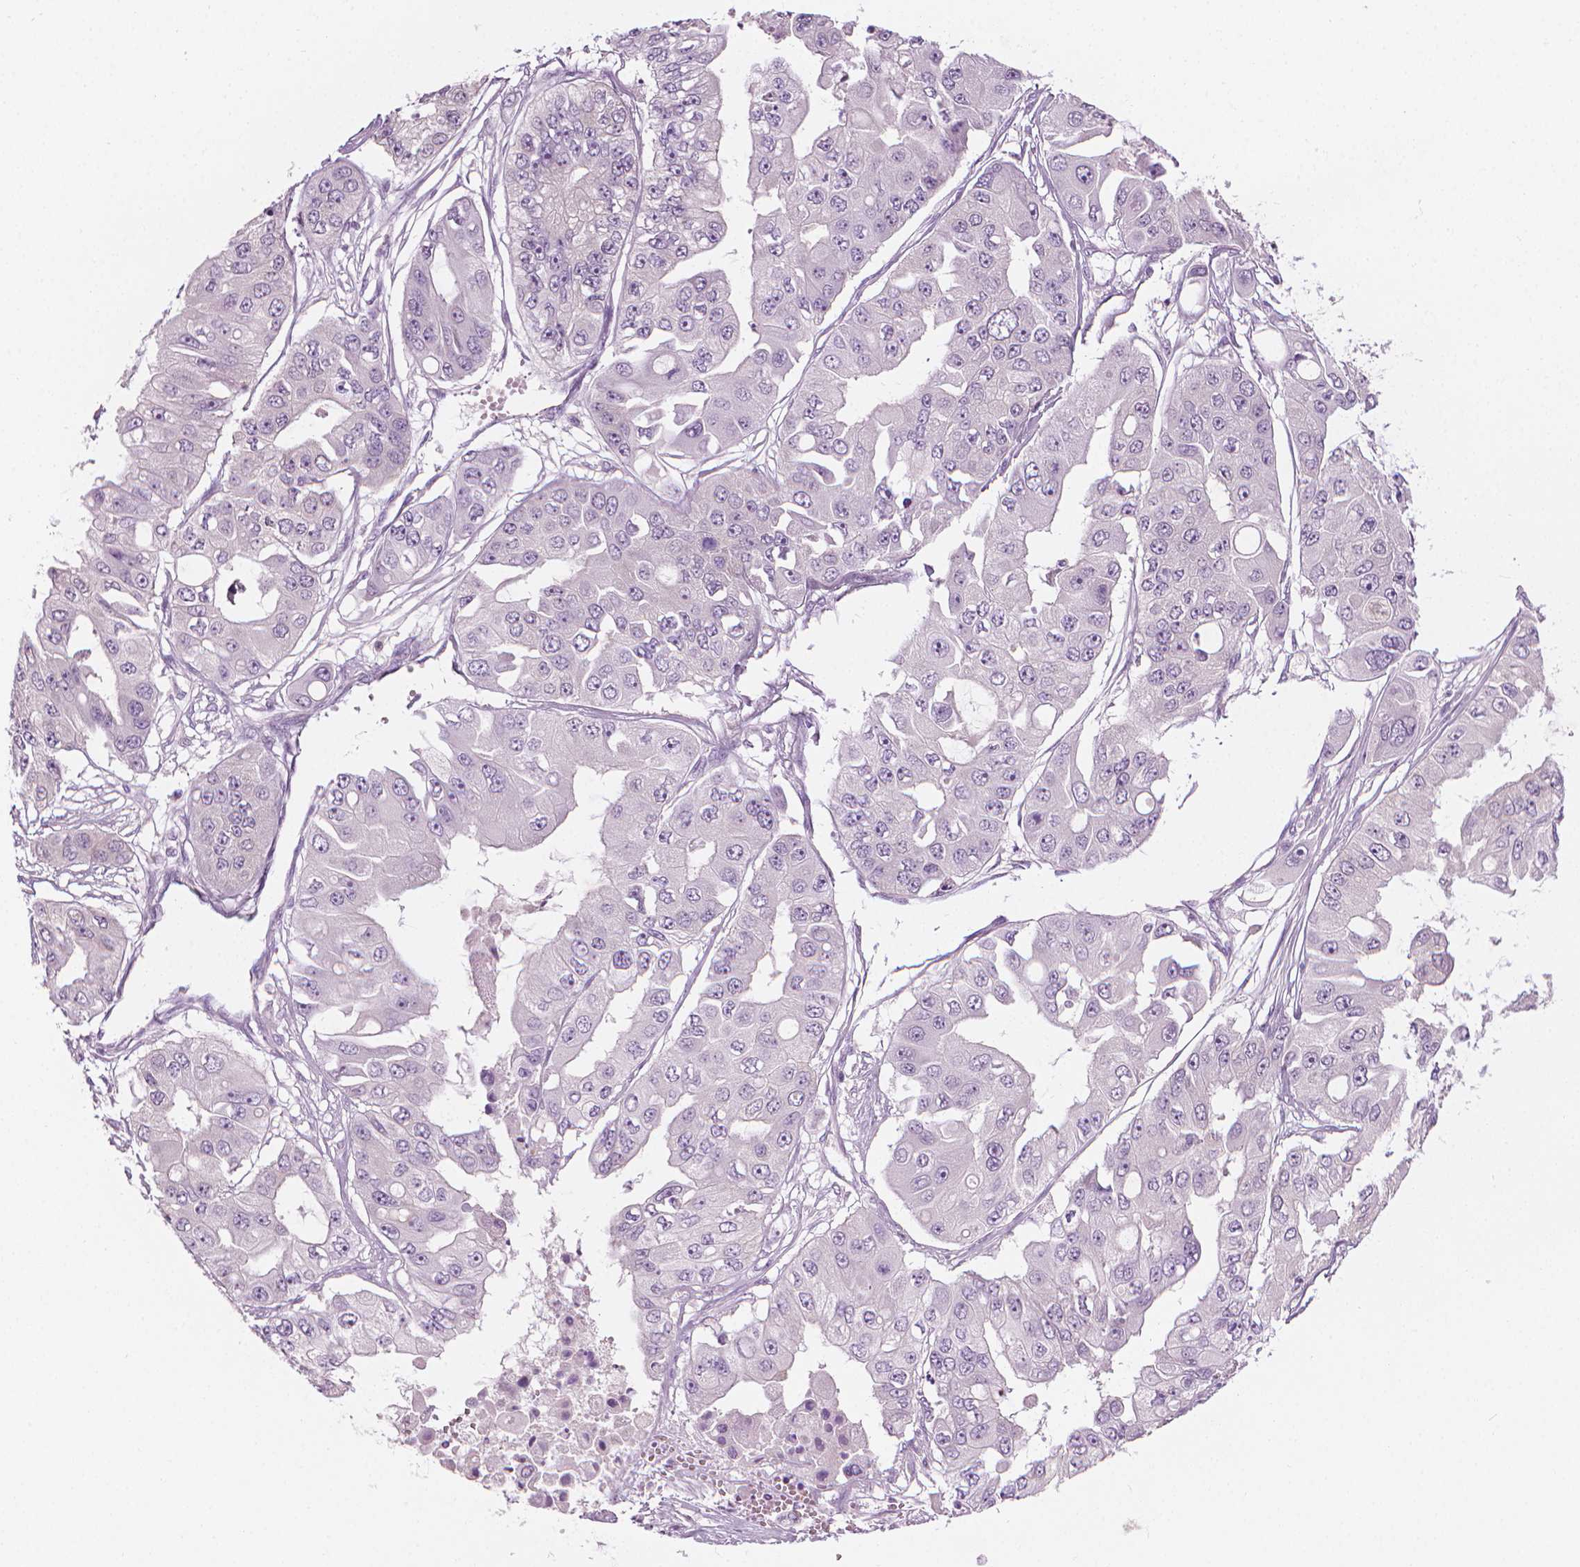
{"staining": {"intensity": "negative", "quantity": "none", "location": "none"}, "tissue": "ovarian cancer", "cell_type": "Tumor cells", "image_type": "cancer", "snomed": [{"axis": "morphology", "description": "Cystadenocarcinoma, serous, NOS"}, {"axis": "topography", "description": "Ovary"}], "caption": "This photomicrograph is of serous cystadenocarcinoma (ovarian) stained with immunohistochemistry to label a protein in brown with the nuclei are counter-stained blue. There is no staining in tumor cells.", "gene": "SHMT1", "patient": {"sex": "female", "age": 56}}